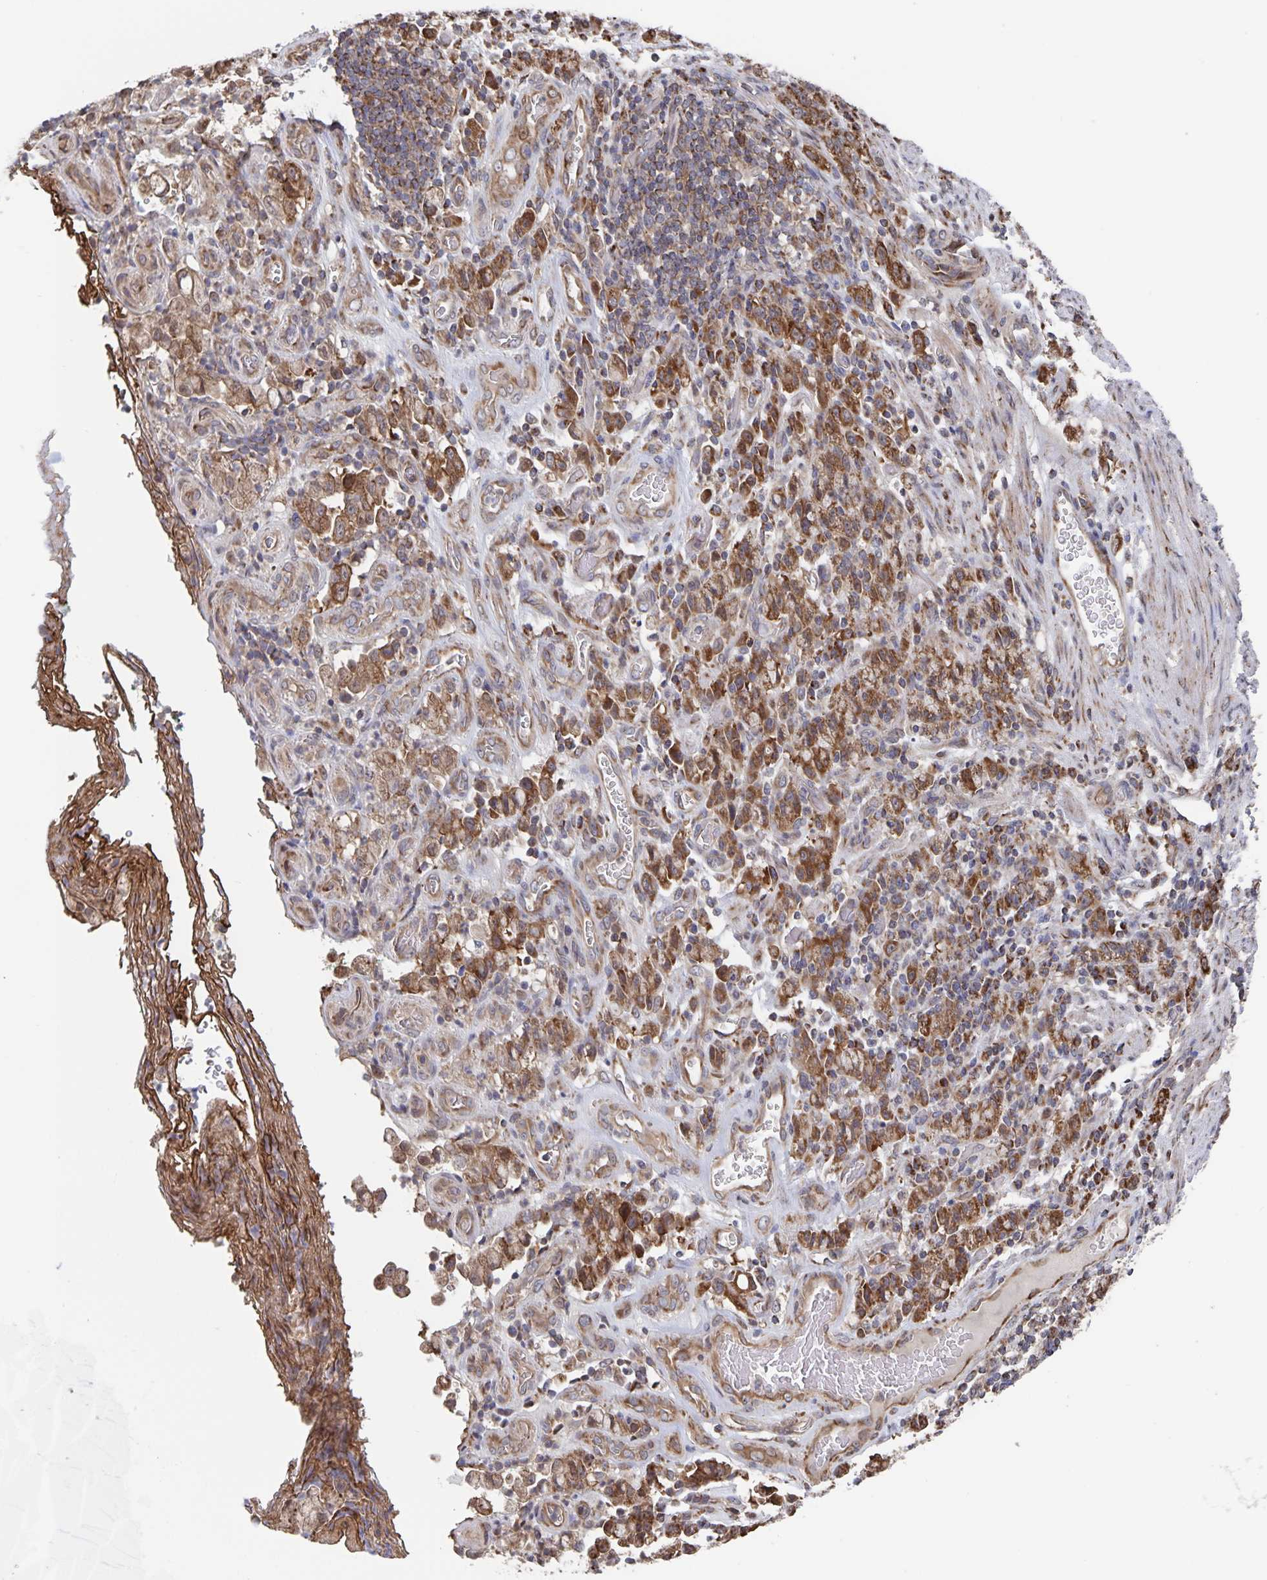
{"staining": {"intensity": "strong", "quantity": ">75%", "location": "cytoplasmic/membranous"}, "tissue": "stomach cancer", "cell_type": "Tumor cells", "image_type": "cancer", "snomed": [{"axis": "morphology", "description": "Adenocarcinoma, NOS"}, {"axis": "topography", "description": "Stomach"}], "caption": "Tumor cells reveal high levels of strong cytoplasmic/membranous staining in approximately >75% of cells in stomach cancer.", "gene": "ACACA", "patient": {"sex": "male", "age": 77}}